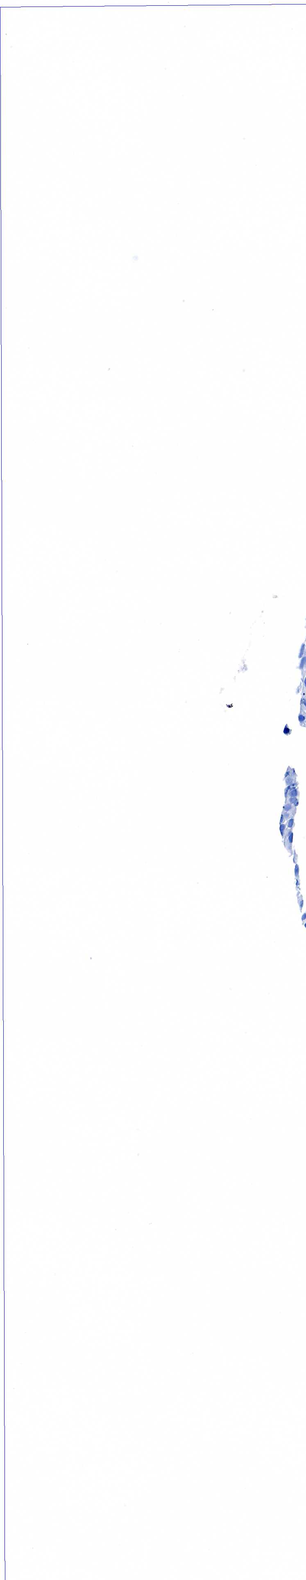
{"staining": {"intensity": "negative", "quantity": "none", "location": "none"}, "tissue": "urothelial cancer", "cell_type": "Tumor cells", "image_type": "cancer", "snomed": [{"axis": "morphology", "description": "Urothelial carcinoma, High grade"}, {"axis": "topography", "description": "Urinary bladder"}], "caption": "Immunohistochemistry (IHC) micrograph of neoplastic tissue: human urothelial cancer stained with DAB (3,3'-diaminobenzidine) exhibits no significant protein positivity in tumor cells.", "gene": "ACP3", "patient": {"sex": "male", "age": 72}}